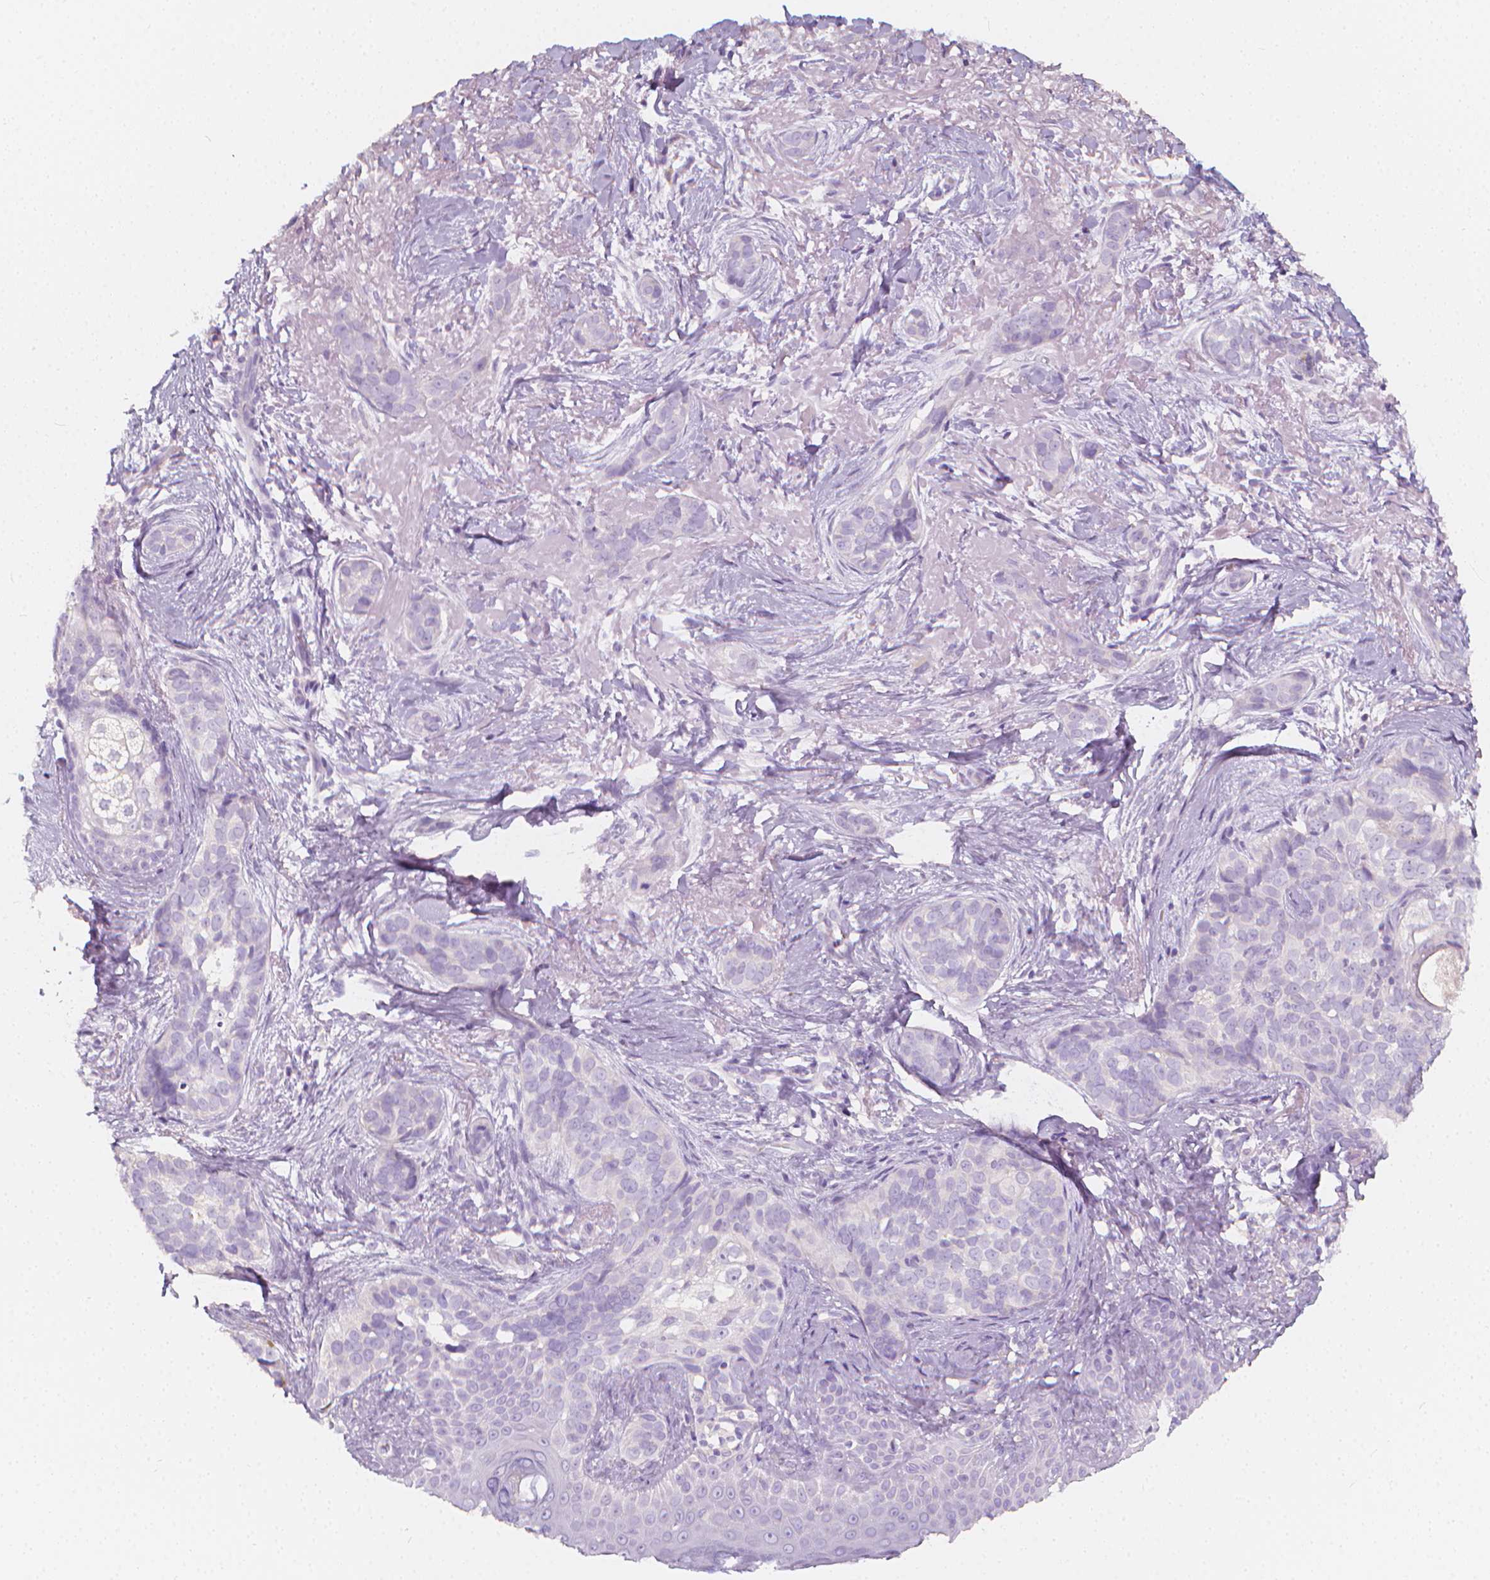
{"staining": {"intensity": "negative", "quantity": "none", "location": "none"}, "tissue": "skin cancer", "cell_type": "Tumor cells", "image_type": "cancer", "snomed": [{"axis": "morphology", "description": "Basal cell carcinoma"}, {"axis": "topography", "description": "Skin"}], "caption": "Immunohistochemistry (IHC) of human skin basal cell carcinoma demonstrates no positivity in tumor cells.", "gene": "RBFOX1", "patient": {"sex": "male", "age": 87}}